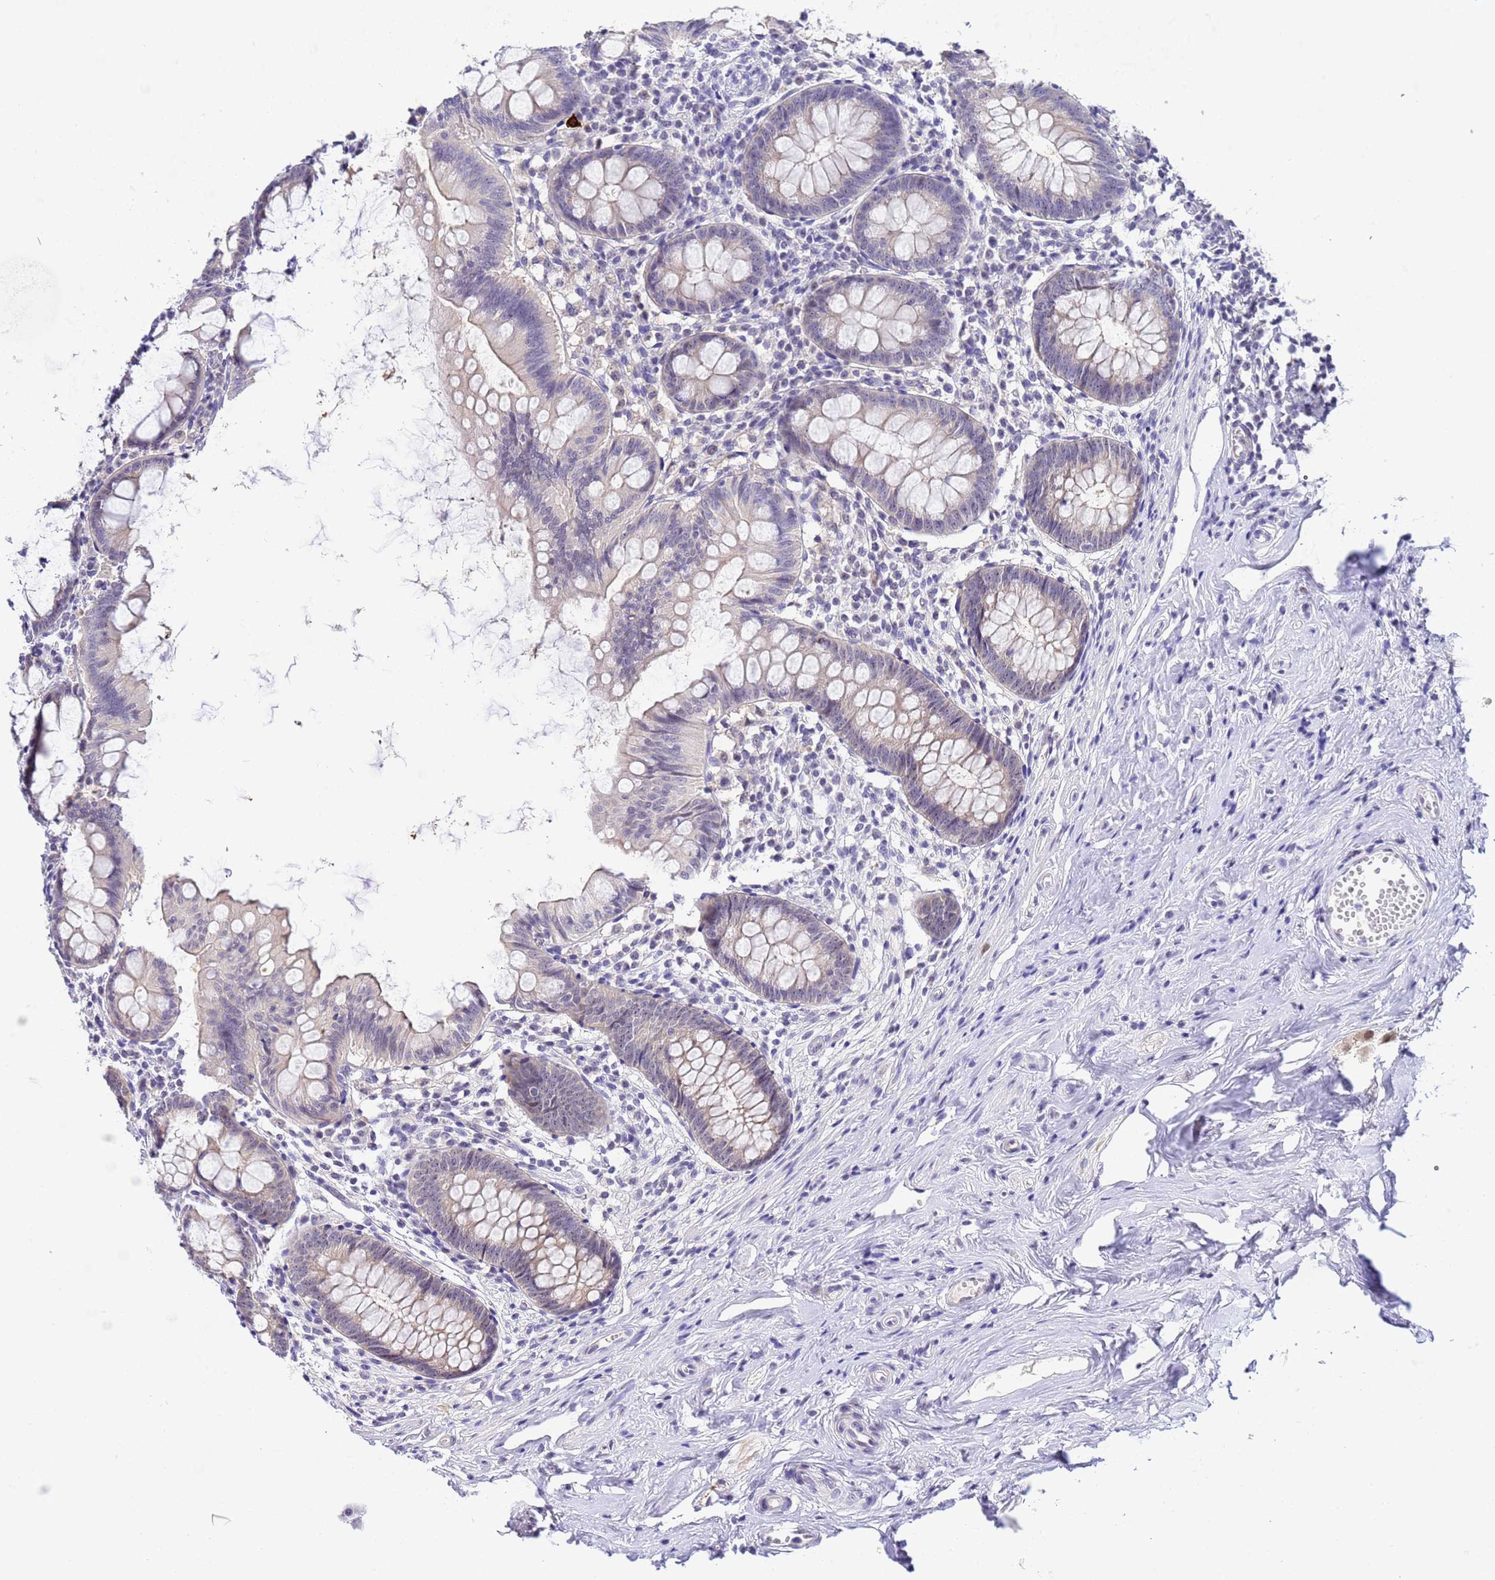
{"staining": {"intensity": "weak", "quantity": "<25%", "location": "cytoplasmic/membranous"}, "tissue": "appendix", "cell_type": "Glandular cells", "image_type": "normal", "snomed": [{"axis": "morphology", "description": "Normal tissue, NOS"}, {"axis": "topography", "description": "Appendix"}], "caption": "Immunohistochemical staining of normal appendix reveals no significant positivity in glandular cells. The staining was performed using DAB to visualize the protein expression in brown, while the nuclei were stained in blue with hematoxylin (Magnification: 20x).", "gene": "ACTL6B", "patient": {"sex": "female", "age": 51}}